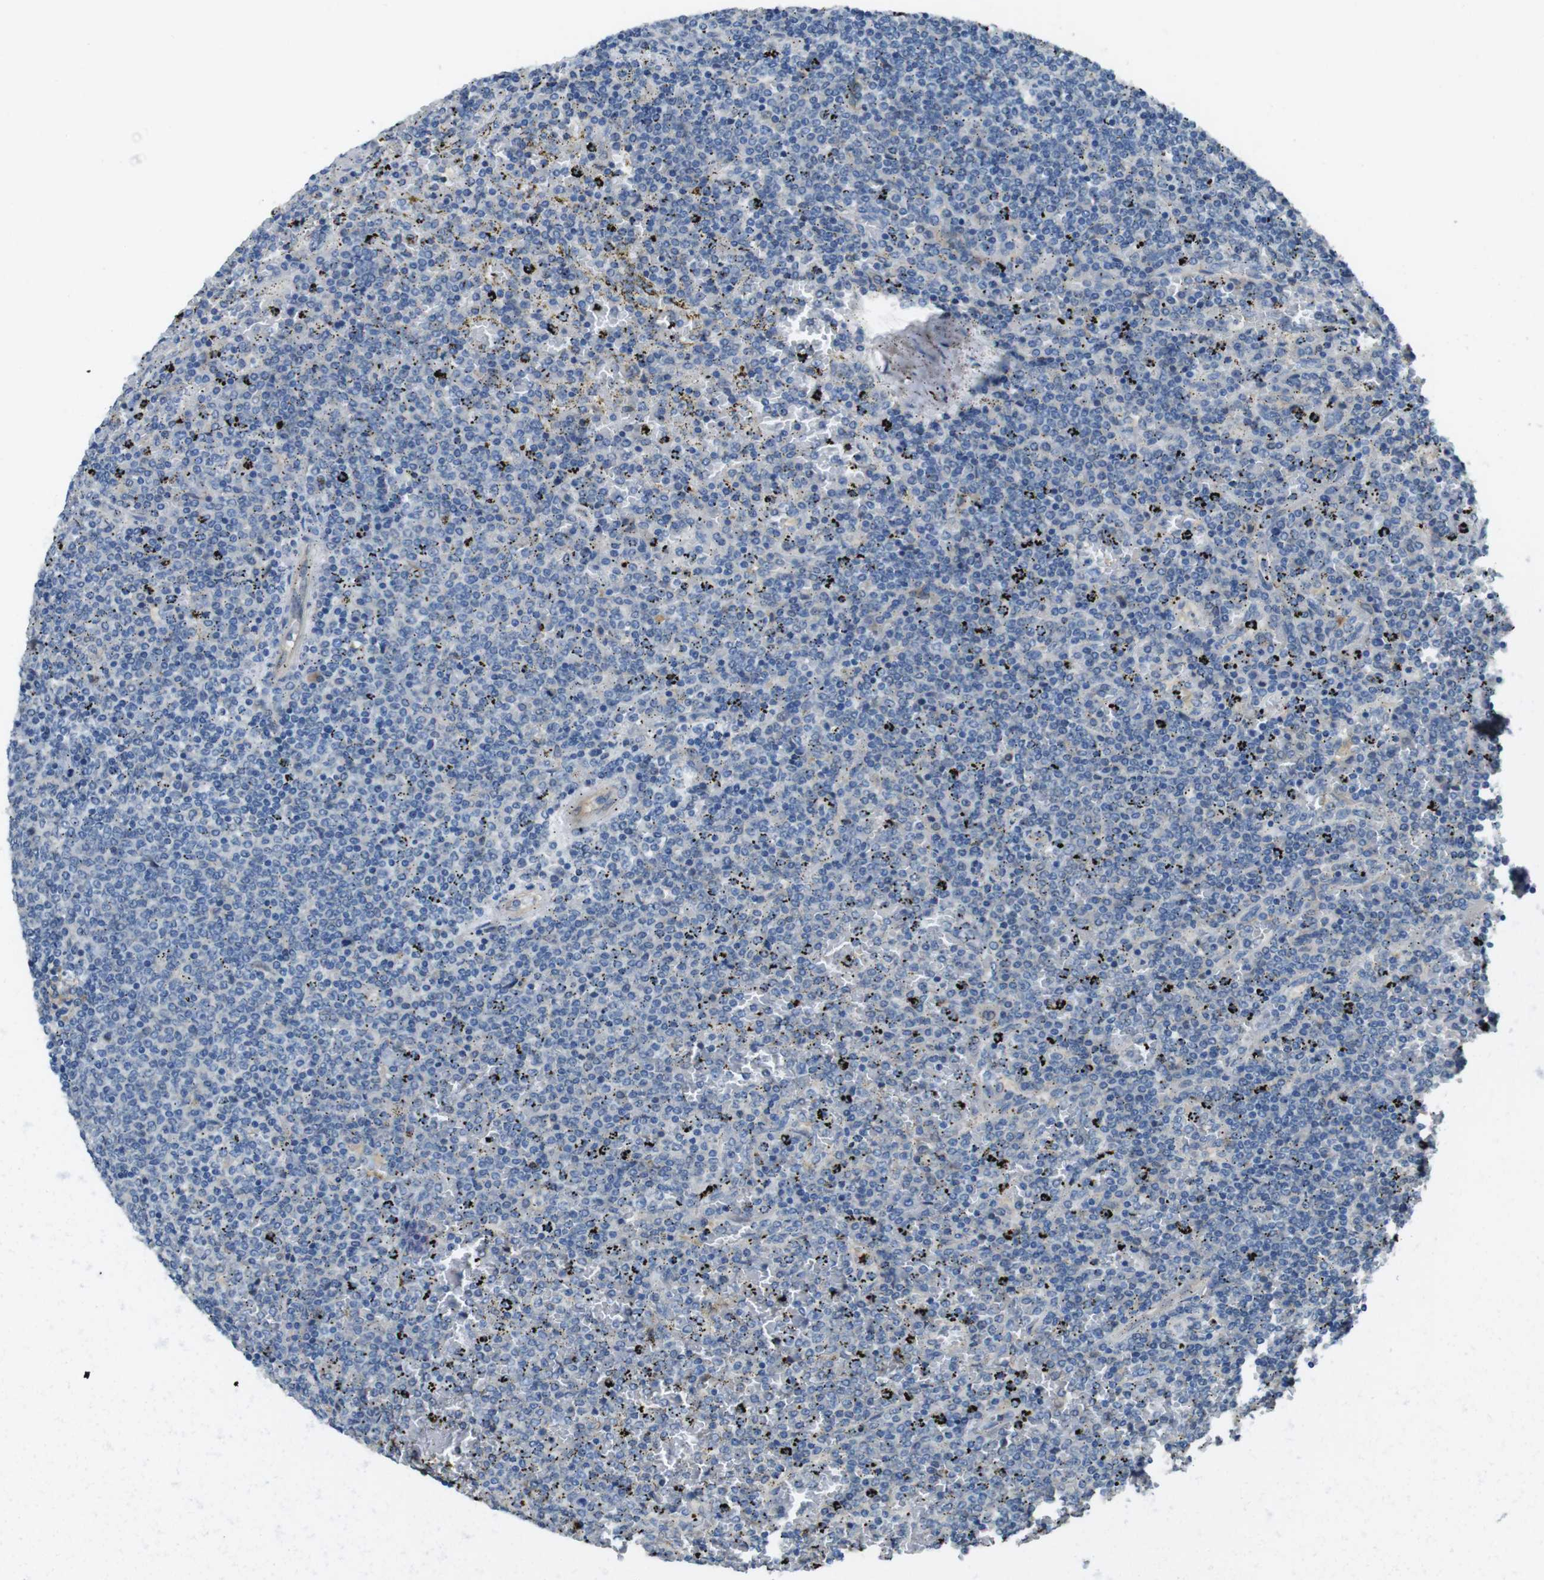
{"staining": {"intensity": "negative", "quantity": "none", "location": "none"}, "tissue": "lymphoma", "cell_type": "Tumor cells", "image_type": "cancer", "snomed": [{"axis": "morphology", "description": "Malignant lymphoma, non-Hodgkin's type, Low grade"}, {"axis": "topography", "description": "Spleen"}], "caption": "Immunohistochemistry photomicrograph of neoplastic tissue: human malignant lymphoma, non-Hodgkin's type (low-grade) stained with DAB demonstrates no significant protein positivity in tumor cells. Nuclei are stained in blue.", "gene": "RAB6A", "patient": {"sex": "female", "age": 77}}